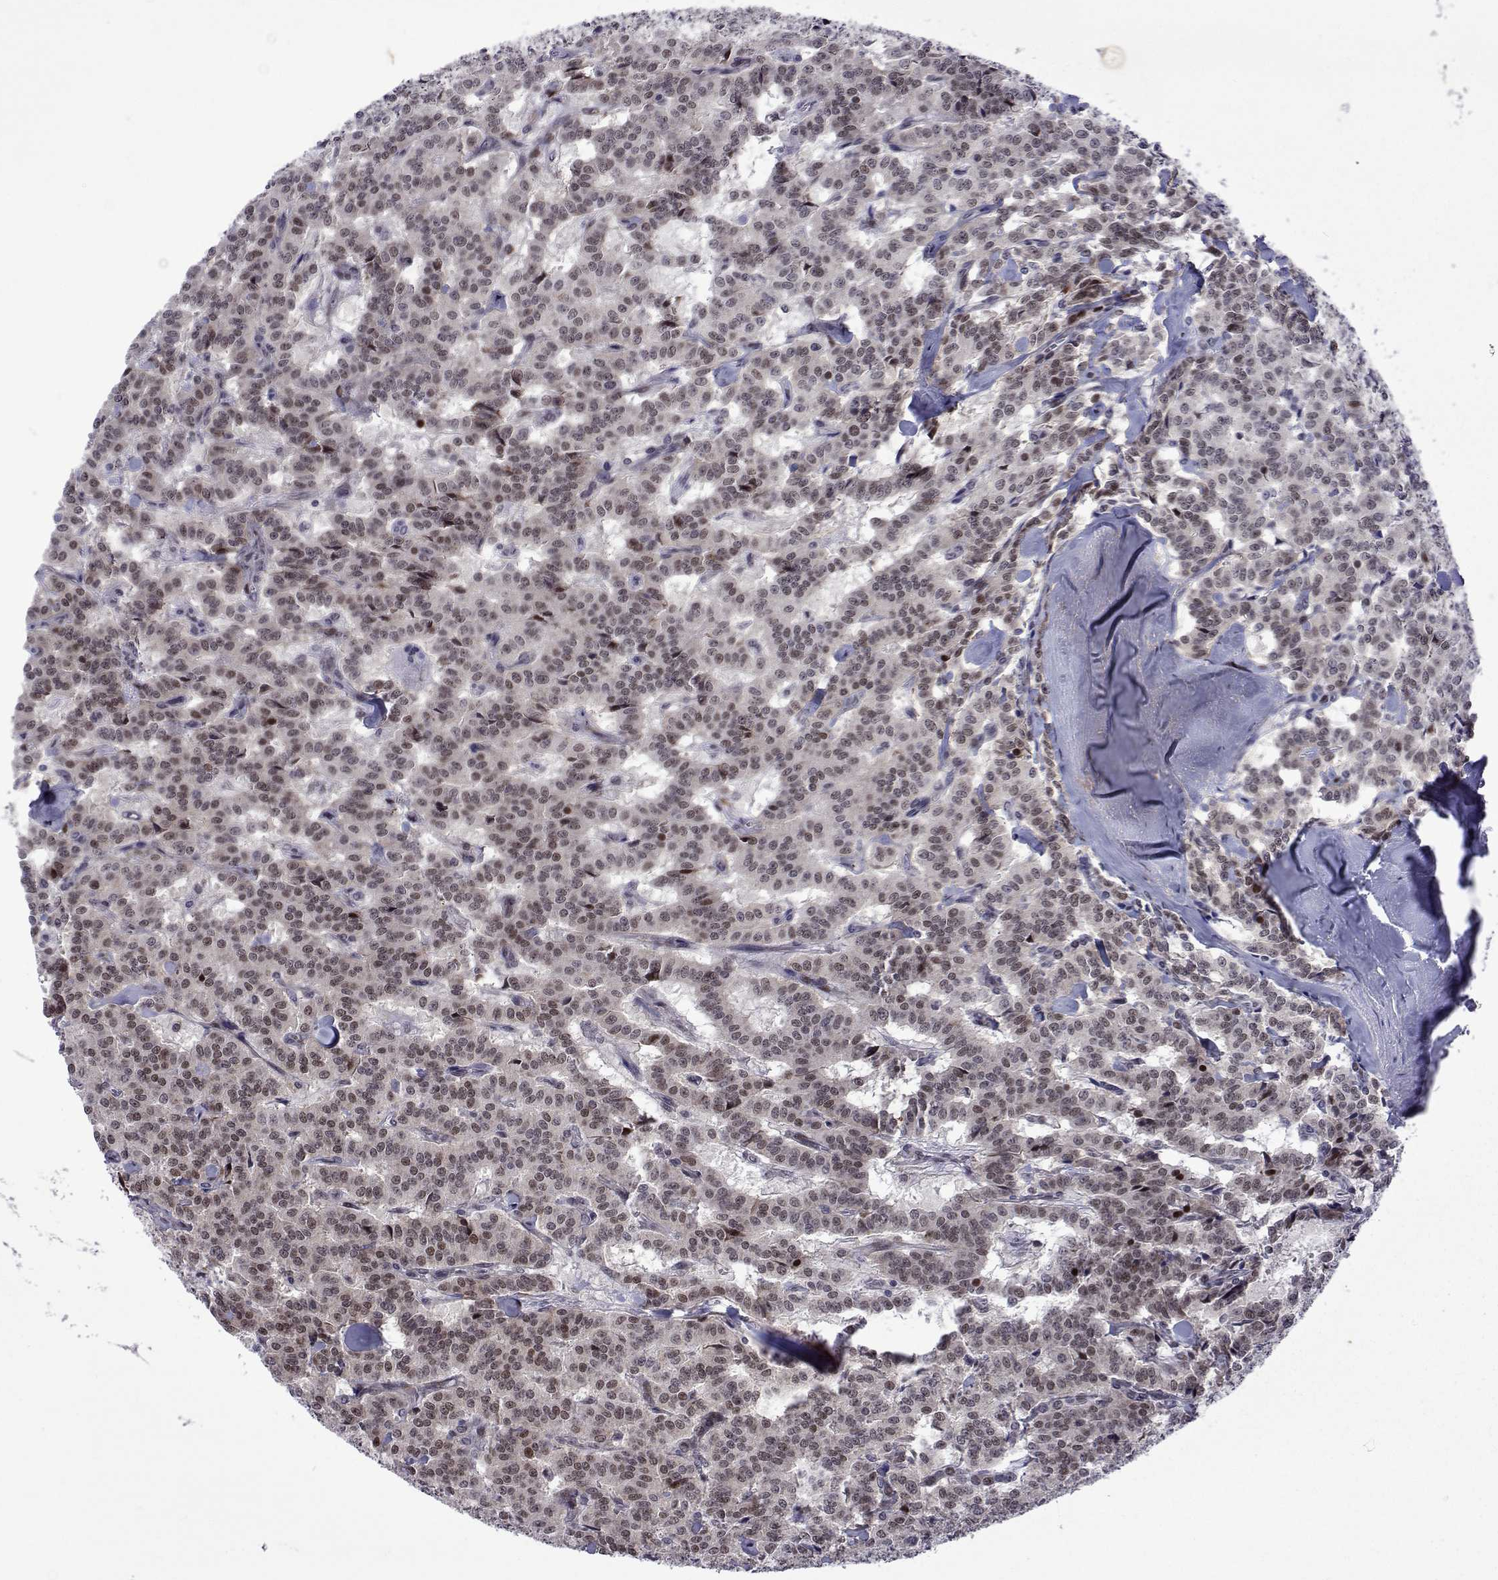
{"staining": {"intensity": "weak", "quantity": ">75%", "location": "nuclear"}, "tissue": "carcinoid", "cell_type": "Tumor cells", "image_type": "cancer", "snomed": [{"axis": "morphology", "description": "Carcinoid, malignant, NOS"}, {"axis": "topography", "description": "Lung"}], "caption": "This is an image of IHC staining of carcinoid, which shows weak expression in the nuclear of tumor cells.", "gene": "EFCAB3", "patient": {"sex": "female", "age": 46}}